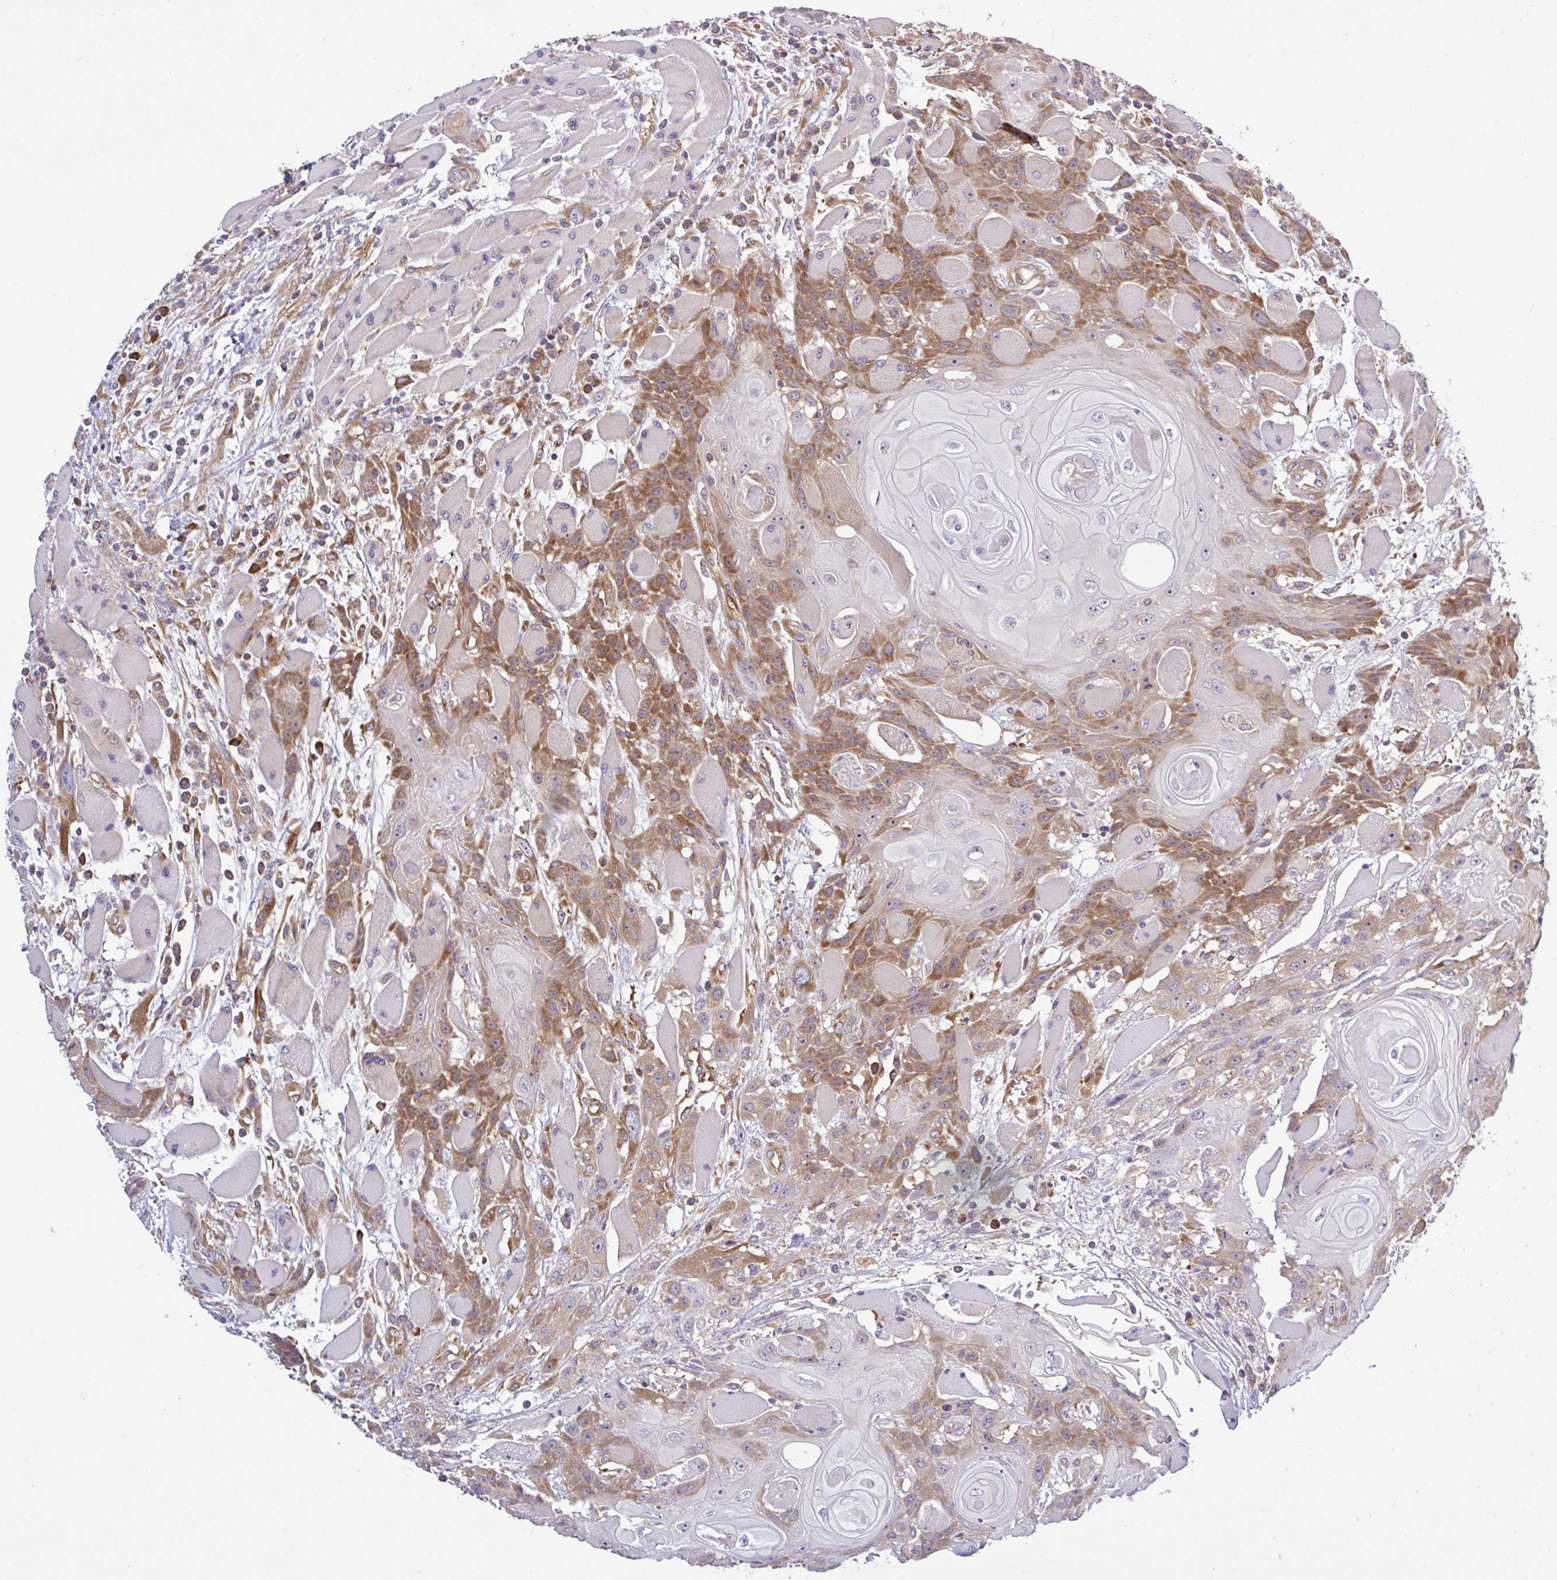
{"staining": {"intensity": "moderate", "quantity": ">75%", "location": "cytoplasmic/membranous"}, "tissue": "head and neck cancer", "cell_type": "Tumor cells", "image_type": "cancer", "snomed": [{"axis": "morphology", "description": "Squamous cell carcinoma, NOS"}, {"axis": "topography", "description": "Head-Neck"}], "caption": "IHC of squamous cell carcinoma (head and neck) exhibits medium levels of moderate cytoplasmic/membranous staining in approximately >75% of tumor cells.", "gene": "LARS1", "patient": {"sex": "female", "age": 43}}